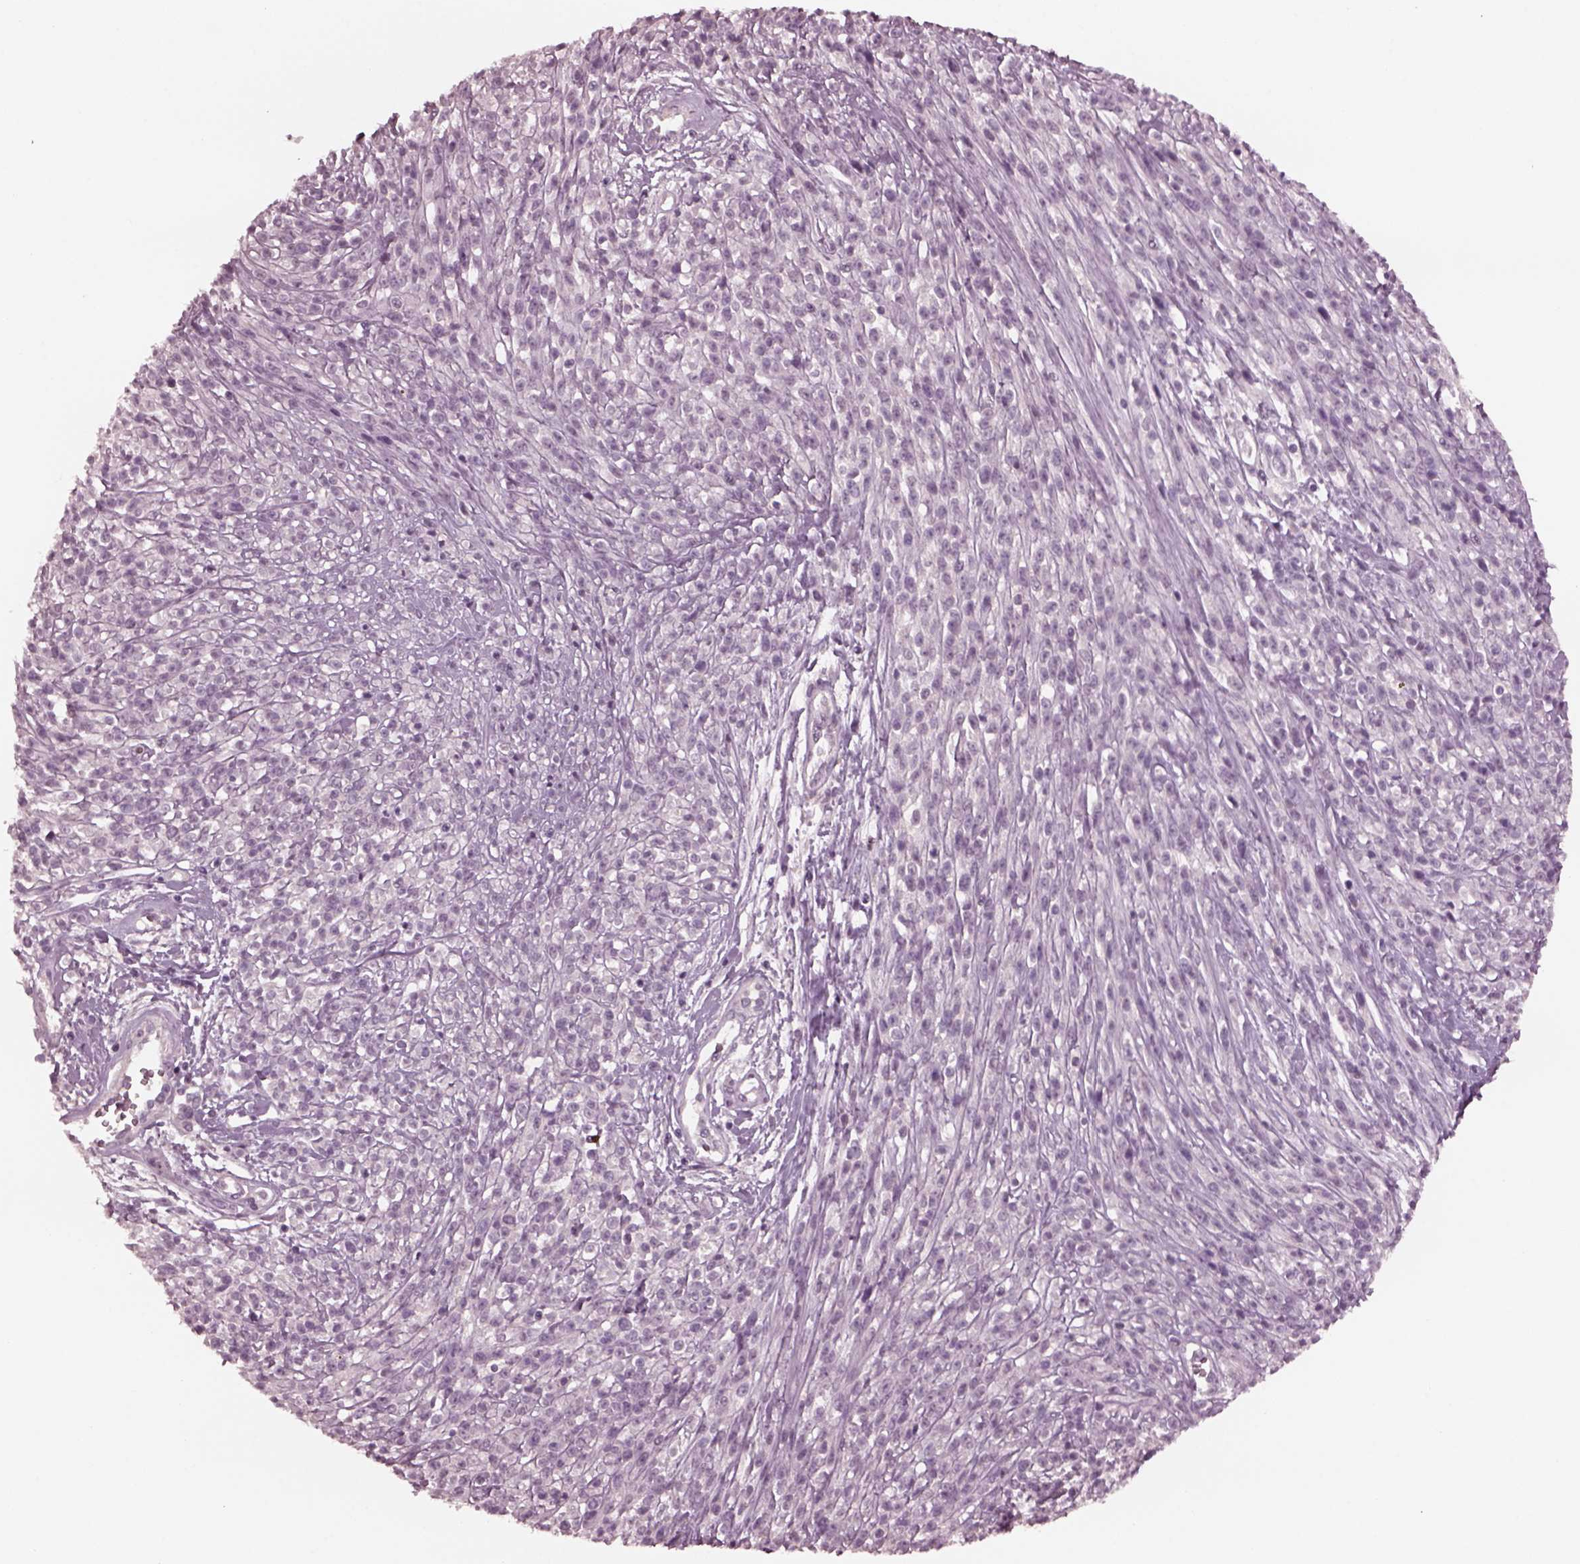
{"staining": {"intensity": "negative", "quantity": "none", "location": "none"}, "tissue": "melanoma", "cell_type": "Tumor cells", "image_type": "cancer", "snomed": [{"axis": "morphology", "description": "Malignant melanoma, NOS"}, {"axis": "topography", "description": "Skin"}, {"axis": "topography", "description": "Skin of trunk"}], "caption": "Tumor cells show no significant protein expression in melanoma. Brightfield microscopy of immunohistochemistry stained with DAB (brown) and hematoxylin (blue), captured at high magnification.", "gene": "YY2", "patient": {"sex": "male", "age": 74}}